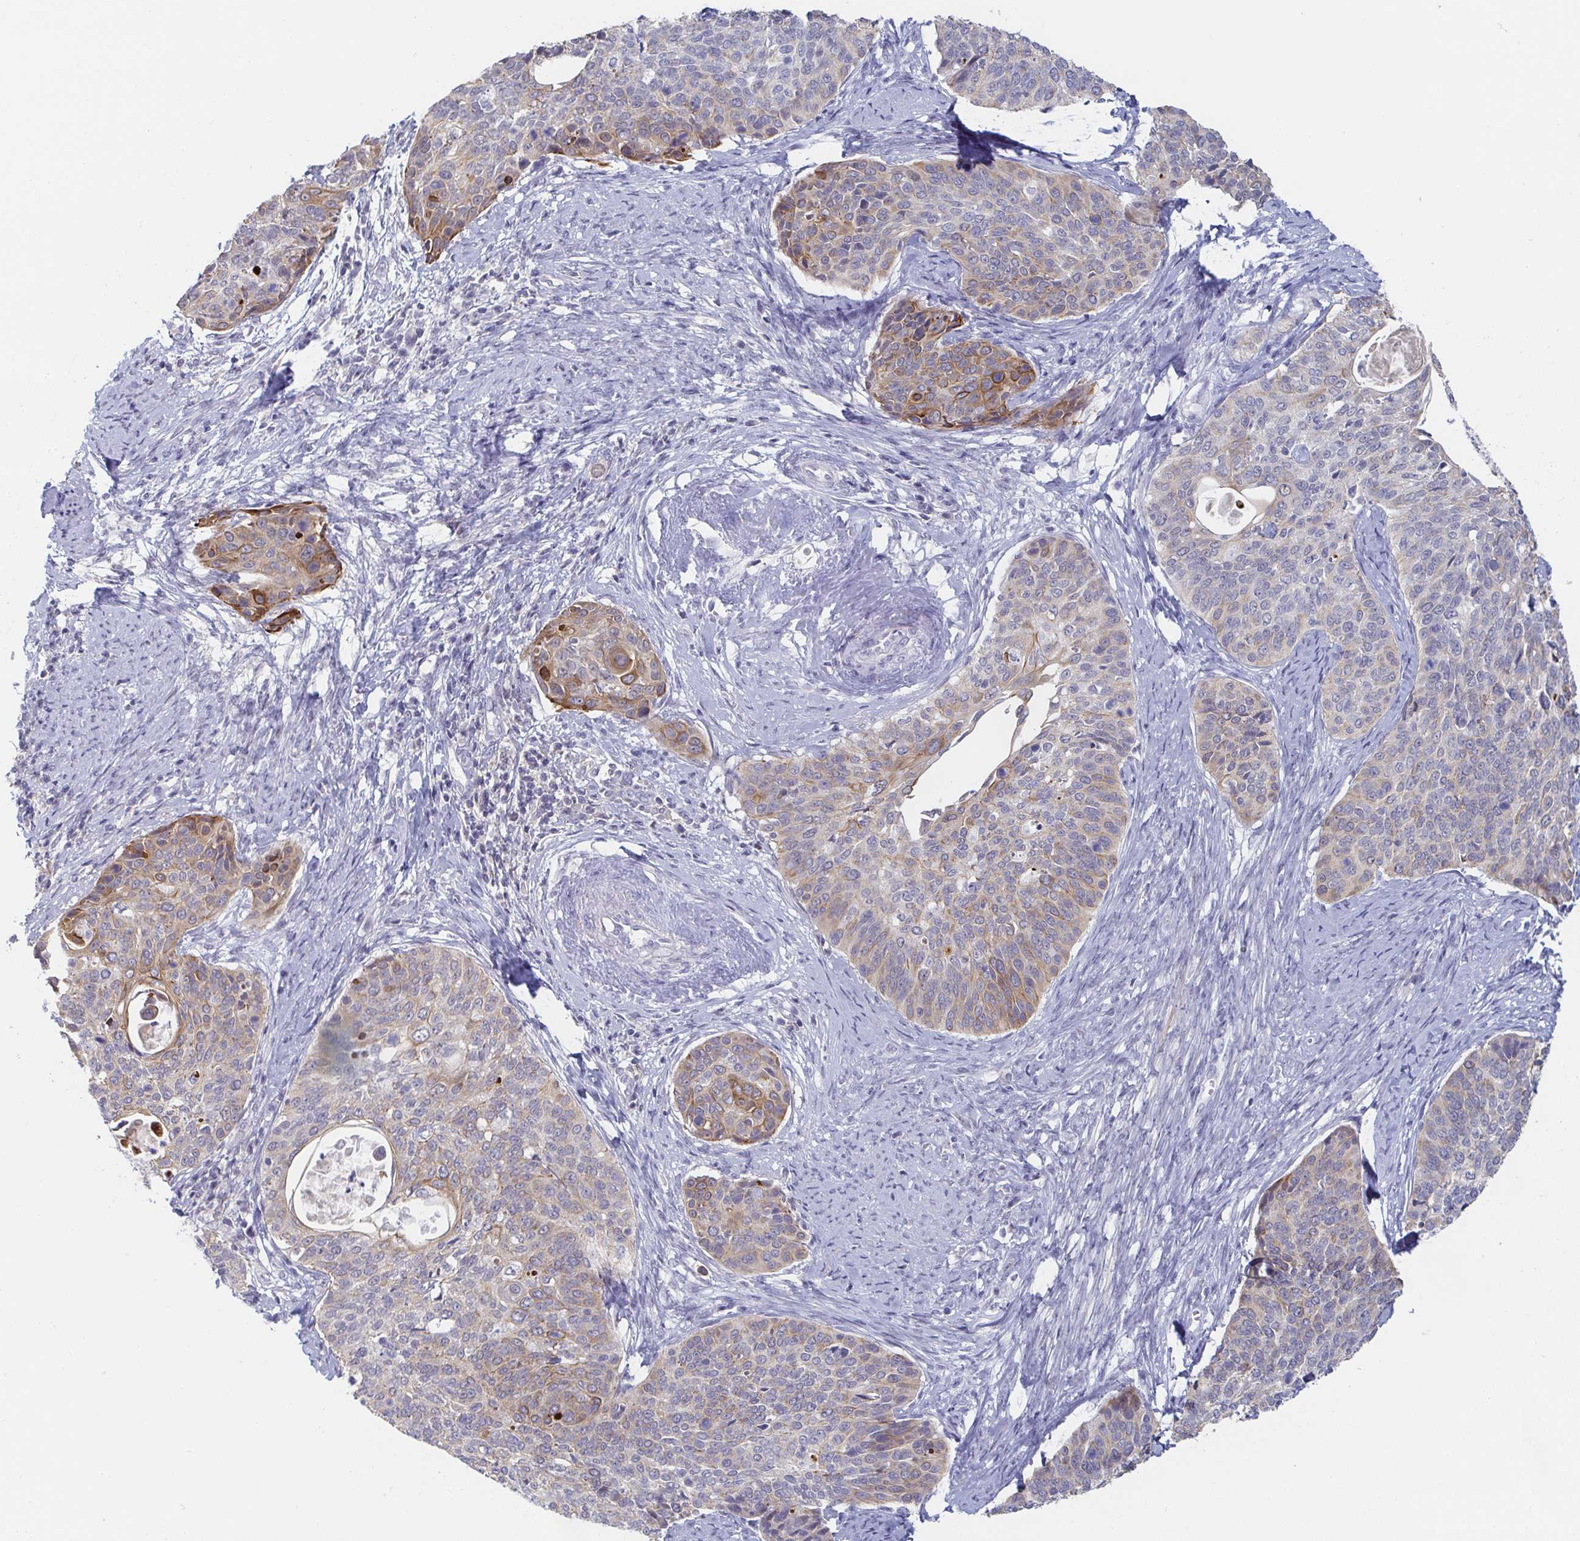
{"staining": {"intensity": "weak", "quantity": "<25%", "location": "cytoplasmic/membranous"}, "tissue": "cervical cancer", "cell_type": "Tumor cells", "image_type": "cancer", "snomed": [{"axis": "morphology", "description": "Squamous cell carcinoma, NOS"}, {"axis": "topography", "description": "Cervix"}], "caption": "Tumor cells show no significant expression in cervical cancer (squamous cell carcinoma).", "gene": "RHOV", "patient": {"sex": "female", "age": 69}}